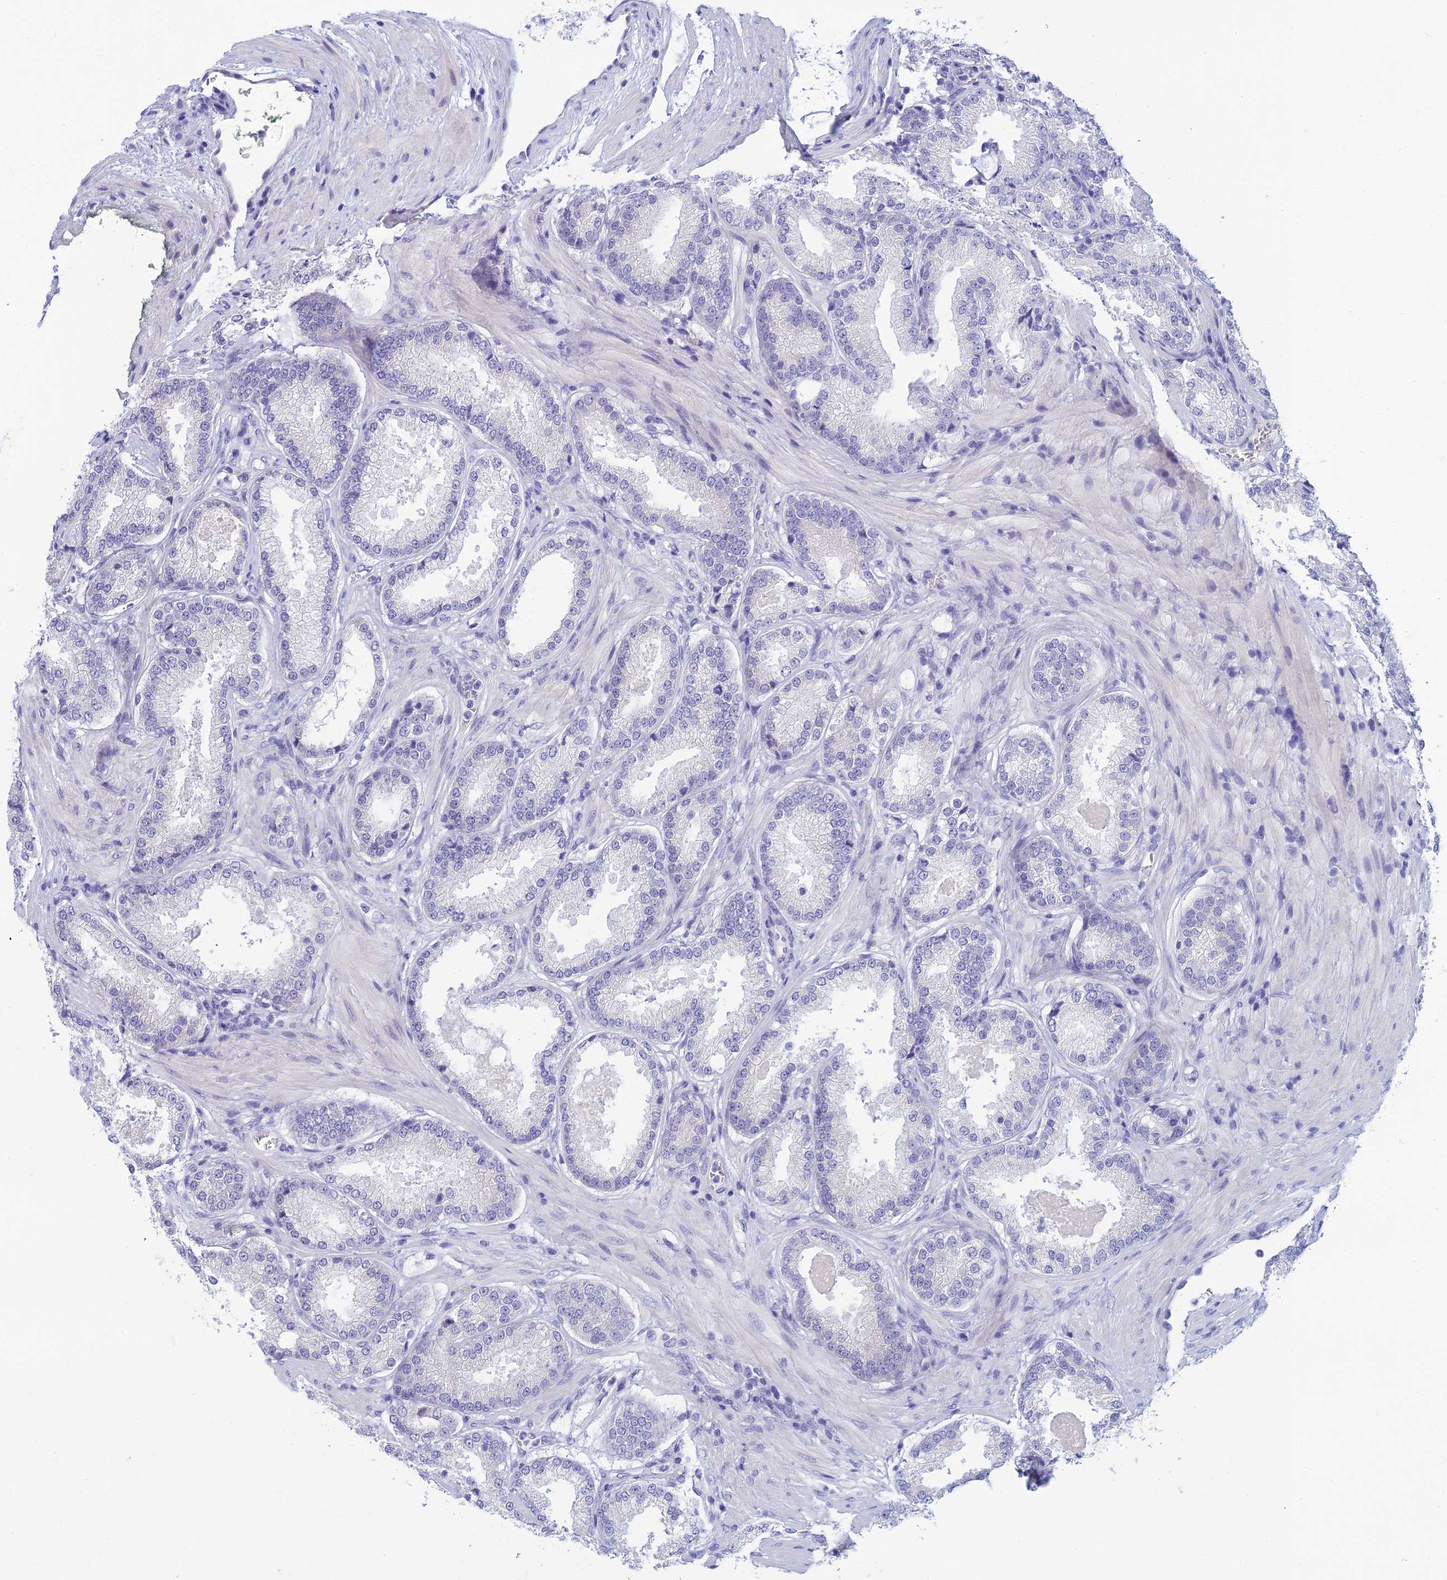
{"staining": {"intensity": "negative", "quantity": "none", "location": "none"}, "tissue": "prostate cancer", "cell_type": "Tumor cells", "image_type": "cancer", "snomed": [{"axis": "morphology", "description": "Adenocarcinoma, Low grade"}, {"axis": "topography", "description": "Prostate"}], "caption": "Immunohistochemistry image of neoplastic tissue: prostate cancer stained with DAB (3,3'-diaminobenzidine) reveals no significant protein positivity in tumor cells.", "gene": "SLC25A41", "patient": {"sex": "male", "age": 59}}